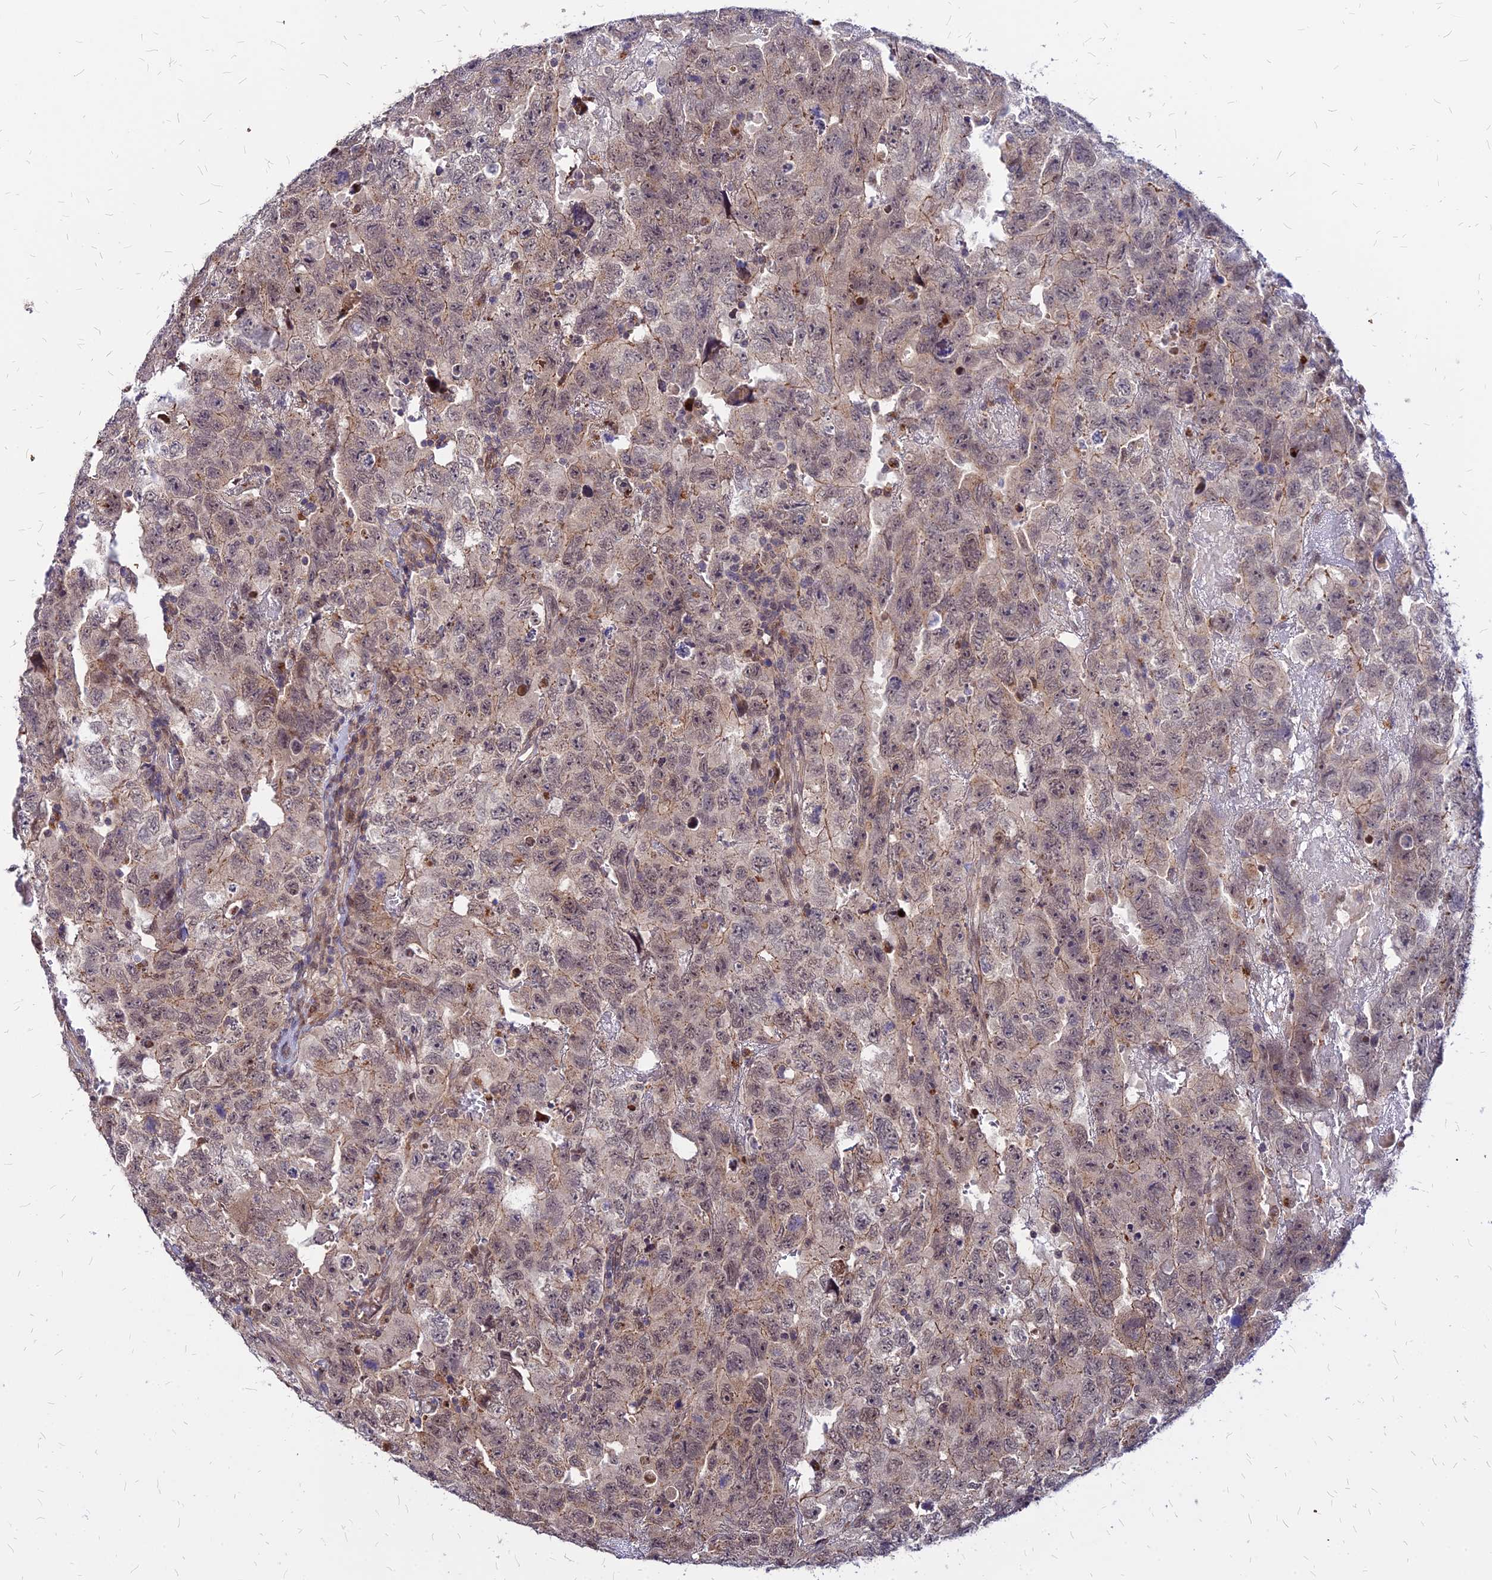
{"staining": {"intensity": "weak", "quantity": "25%-75%", "location": "cytoplasmic/membranous"}, "tissue": "testis cancer", "cell_type": "Tumor cells", "image_type": "cancer", "snomed": [{"axis": "morphology", "description": "Carcinoma, Embryonal, NOS"}, {"axis": "topography", "description": "Testis"}], "caption": "Human testis cancer (embryonal carcinoma) stained for a protein (brown) exhibits weak cytoplasmic/membranous positive positivity in approximately 25%-75% of tumor cells.", "gene": "APBA3", "patient": {"sex": "male", "age": 45}}